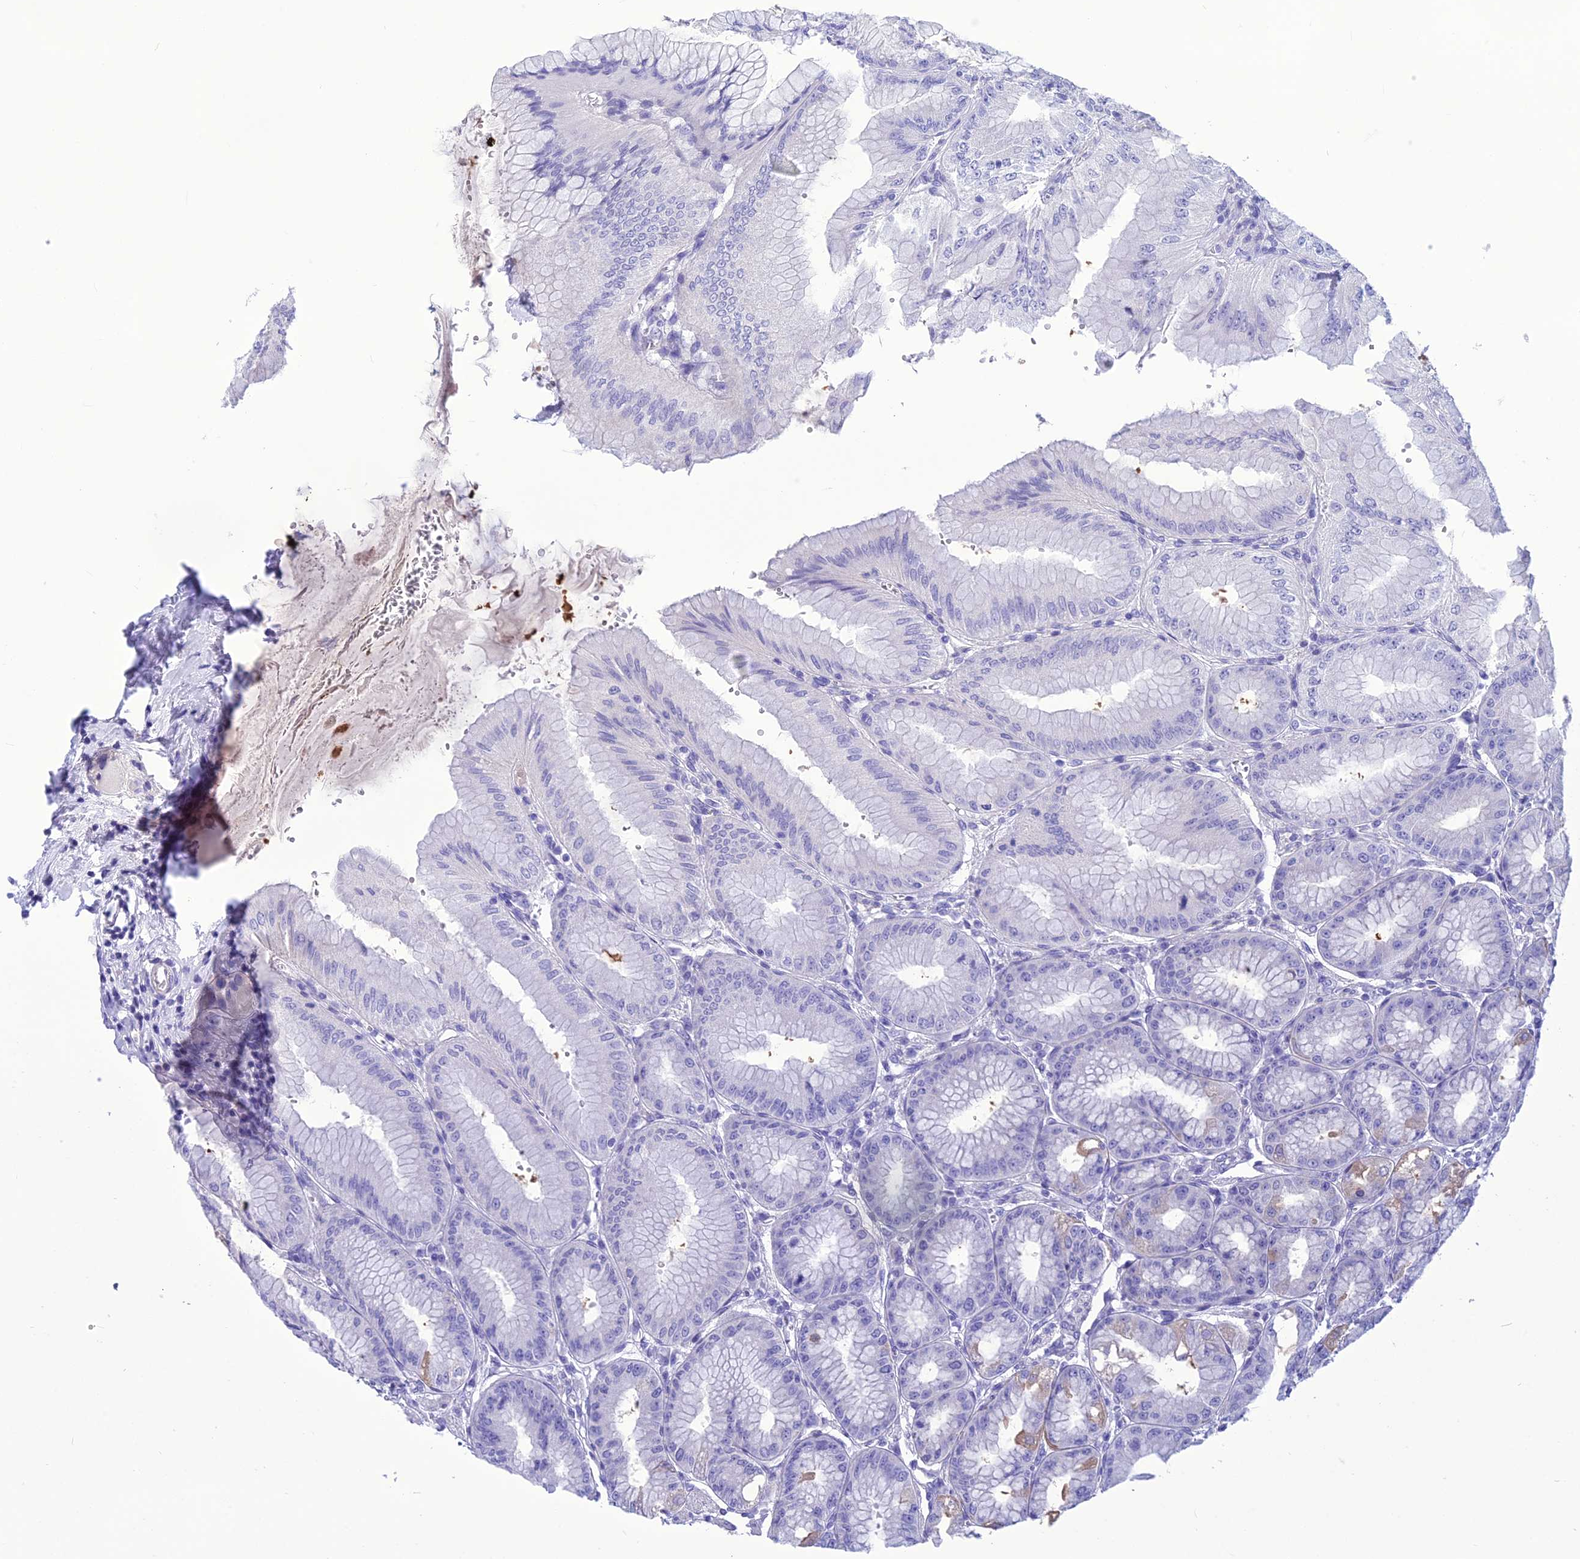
{"staining": {"intensity": "moderate", "quantity": "25%-75%", "location": "cytoplasmic/membranous"}, "tissue": "stomach", "cell_type": "Glandular cells", "image_type": "normal", "snomed": [{"axis": "morphology", "description": "Normal tissue, NOS"}, {"axis": "topography", "description": "Stomach, lower"}], "caption": "Stomach was stained to show a protein in brown. There is medium levels of moderate cytoplasmic/membranous positivity in approximately 25%-75% of glandular cells. The staining is performed using DAB (3,3'-diaminobenzidine) brown chromogen to label protein expression. The nuclei are counter-stained blue using hematoxylin.", "gene": "BBS2", "patient": {"sex": "male", "age": 71}}